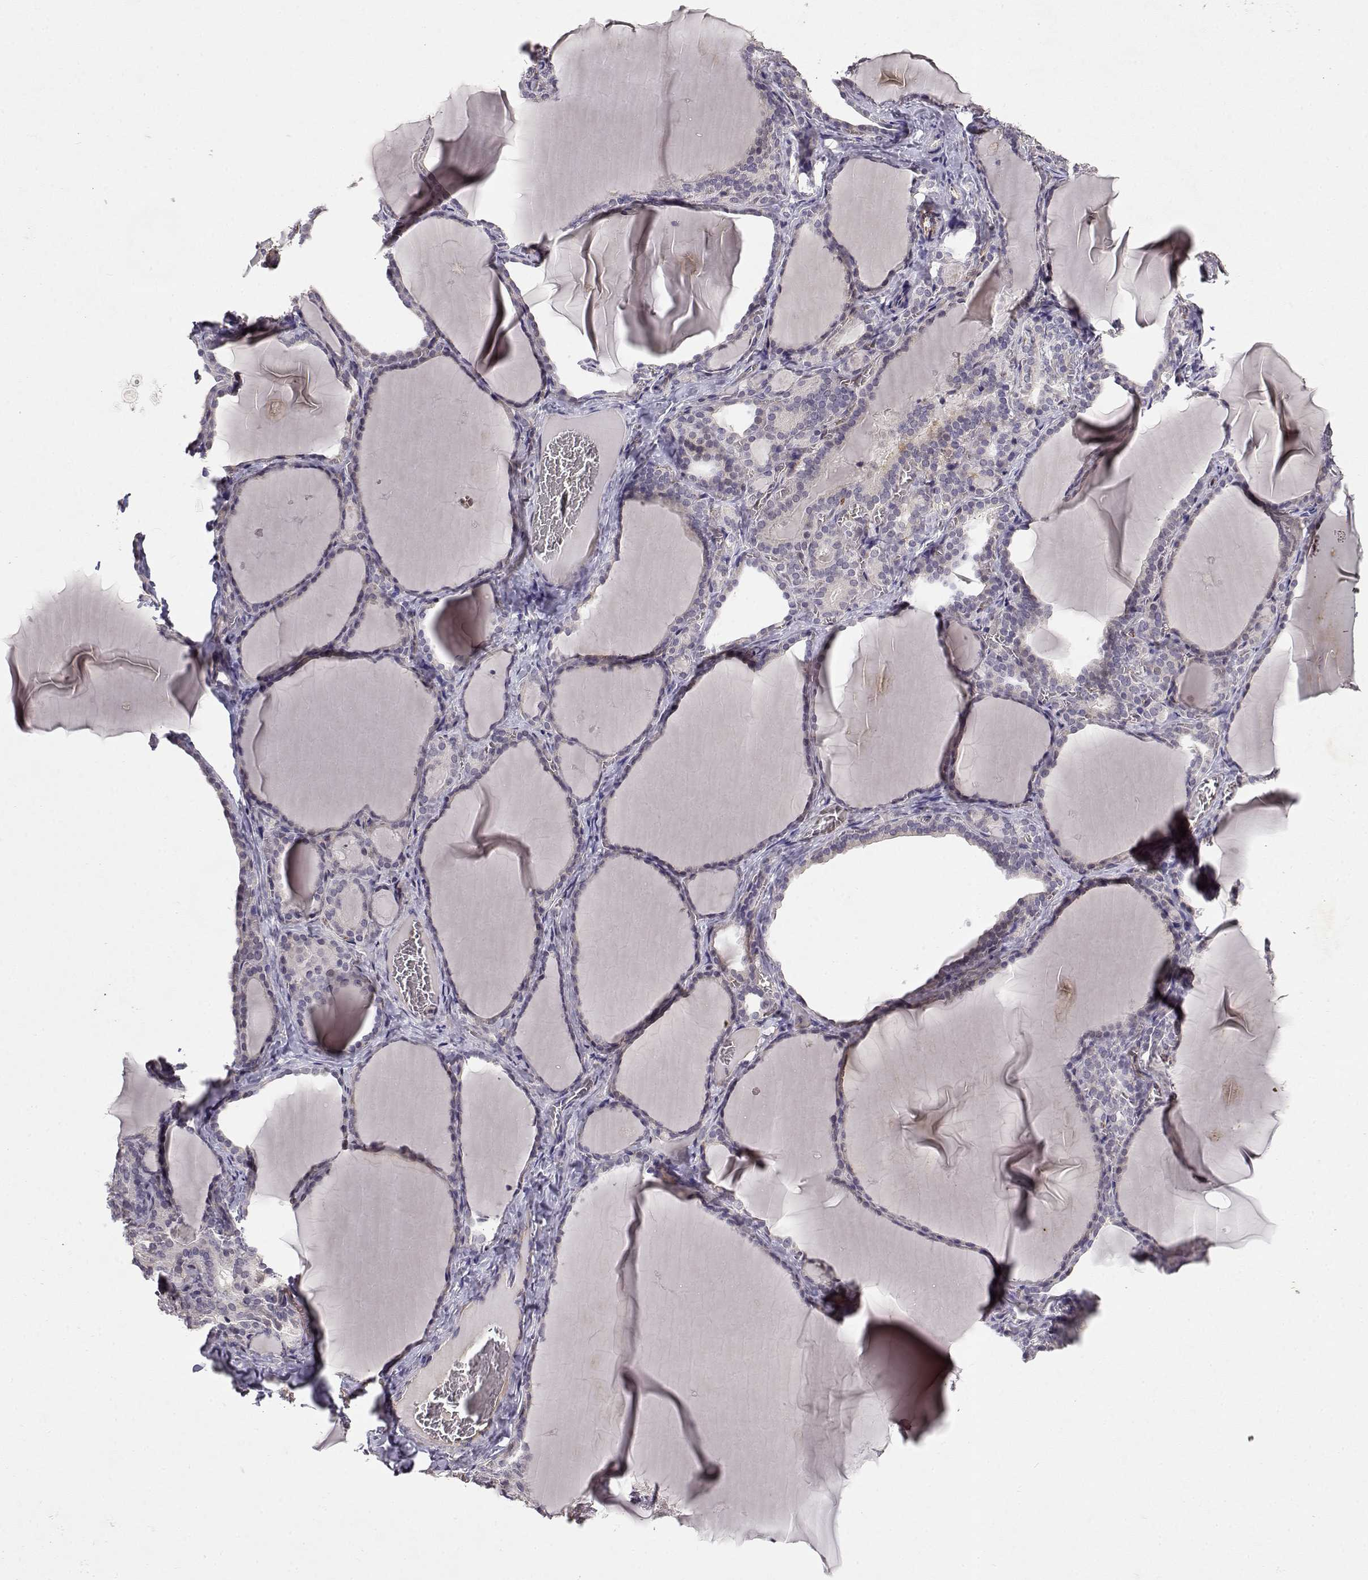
{"staining": {"intensity": "negative", "quantity": "none", "location": "none"}, "tissue": "thyroid gland", "cell_type": "Glandular cells", "image_type": "normal", "snomed": [{"axis": "morphology", "description": "Normal tissue, NOS"}, {"axis": "morphology", "description": "Hyperplasia, NOS"}, {"axis": "topography", "description": "Thyroid gland"}], "caption": "High power microscopy photomicrograph of an immunohistochemistry photomicrograph of unremarkable thyroid gland, revealing no significant positivity in glandular cells. The staining is performed using DAB (3,3'-diaminobenzidine) brown chromogen with nuclei counter-stained in using hematoxylin.", "gene": "IFITM1", "patient": {"sex": "female", "age": 27}}